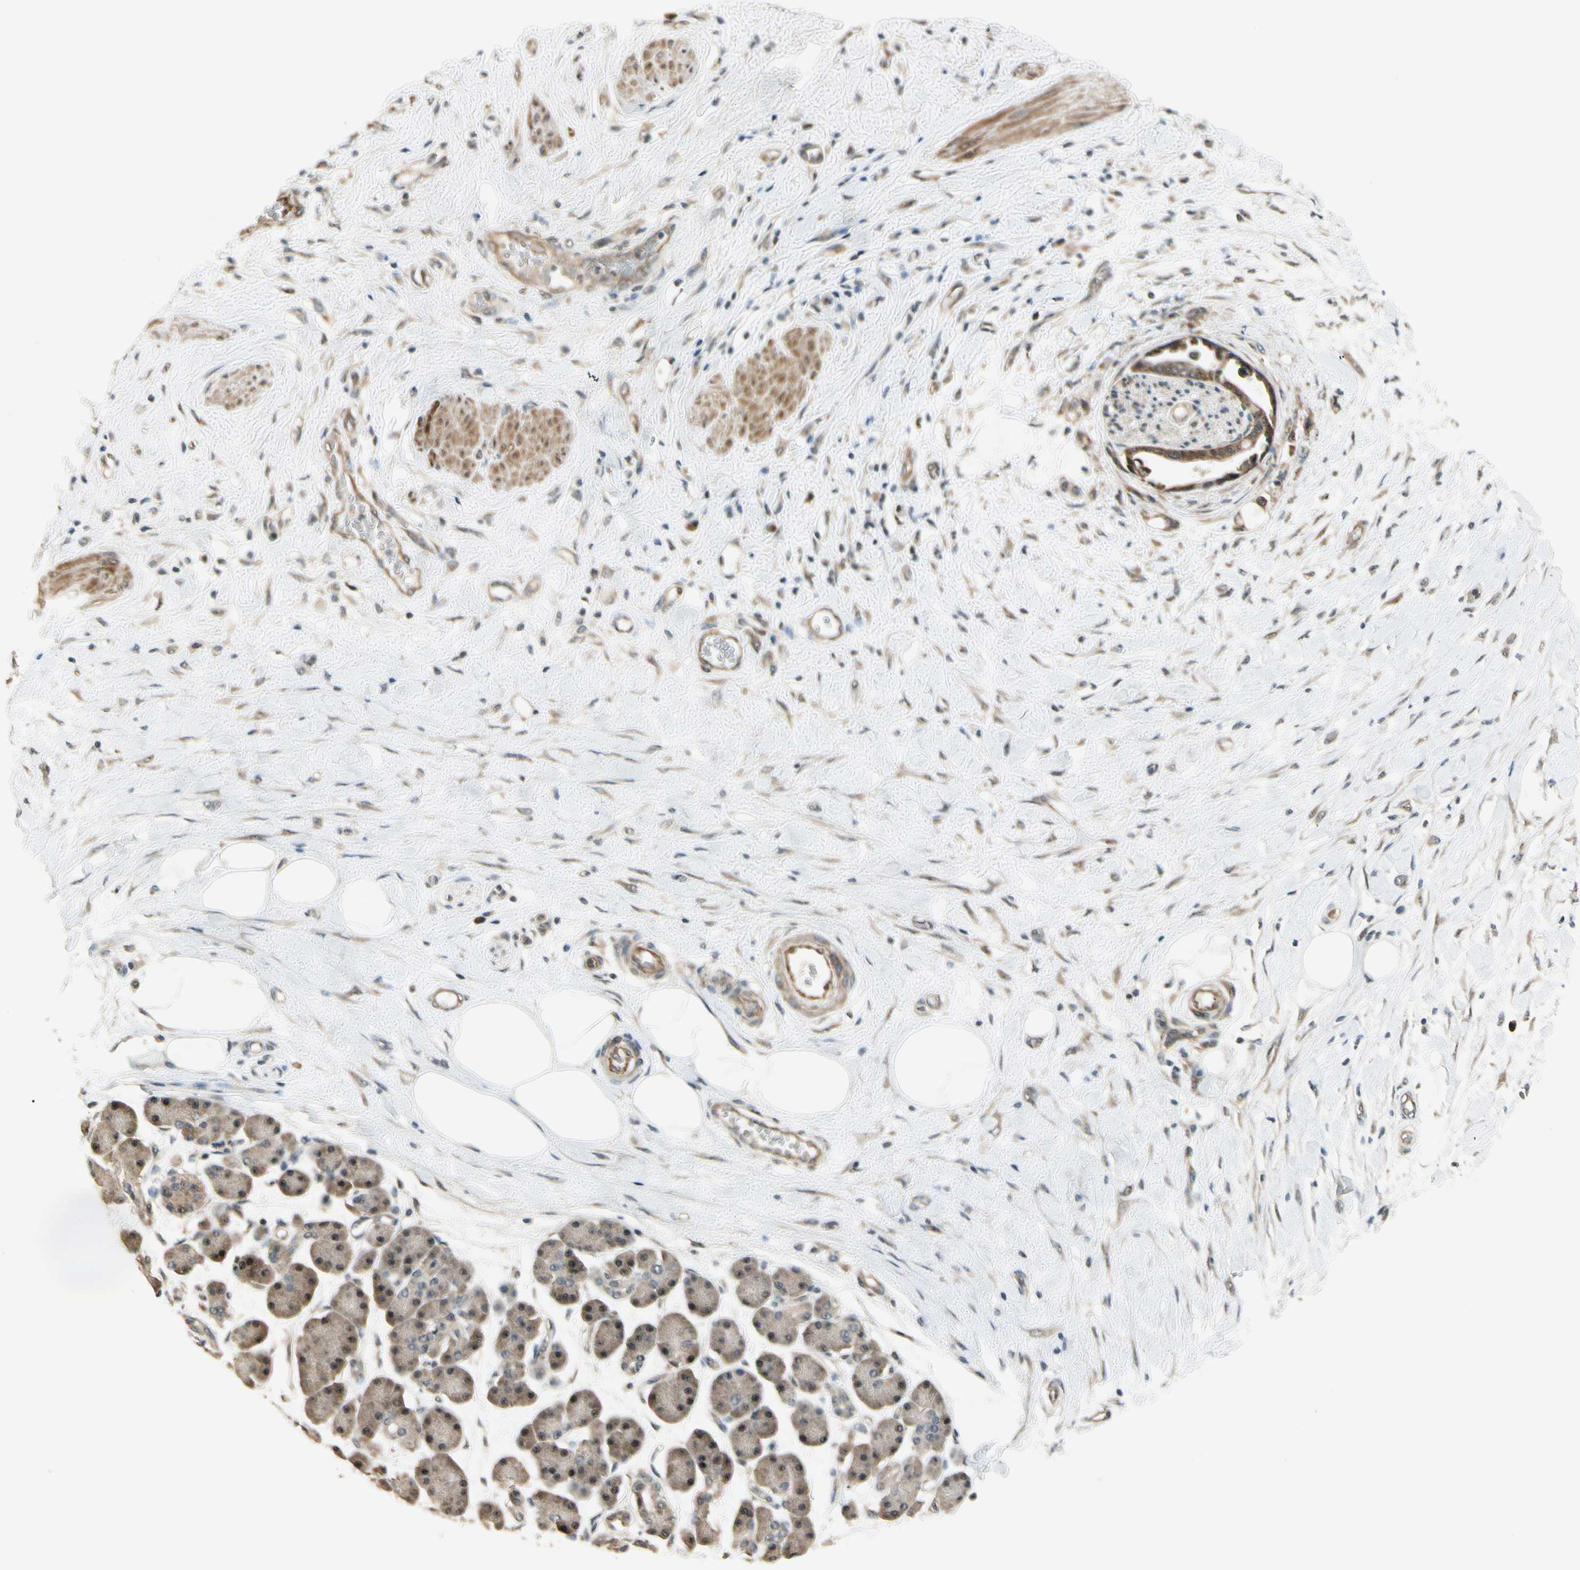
{"staining": {"intensity": "moderate", "quantity": ">75%", "location": "cytoplasmic/membranous,nuclear"}, "tissue": "pancreatic cancer", "cell_type": "Tumor cells", "image_type": "cancer", "snomed": [{"axis": "morphology", "description": "Adenocarcinoma, NOS"}, {"axis": "morphology", "description": "Adenocarcinoma, metastatic, NOS"}, {"axis": "topography", "description": "Lymph node"}, {"axis": "topography", "description": "Pancreas"}, {"axis": "topography", "description": "Duodenum"}], "caption": "This micrograph reveals IHC staining of human pancreatic adenocarcinoma, with medium moderate cytoplasmic/membranous and nuclear positivity in approximately >75% of tumor cells.", "gene": "MCPH1", "patient": {"sex": "female", "age": 64}}